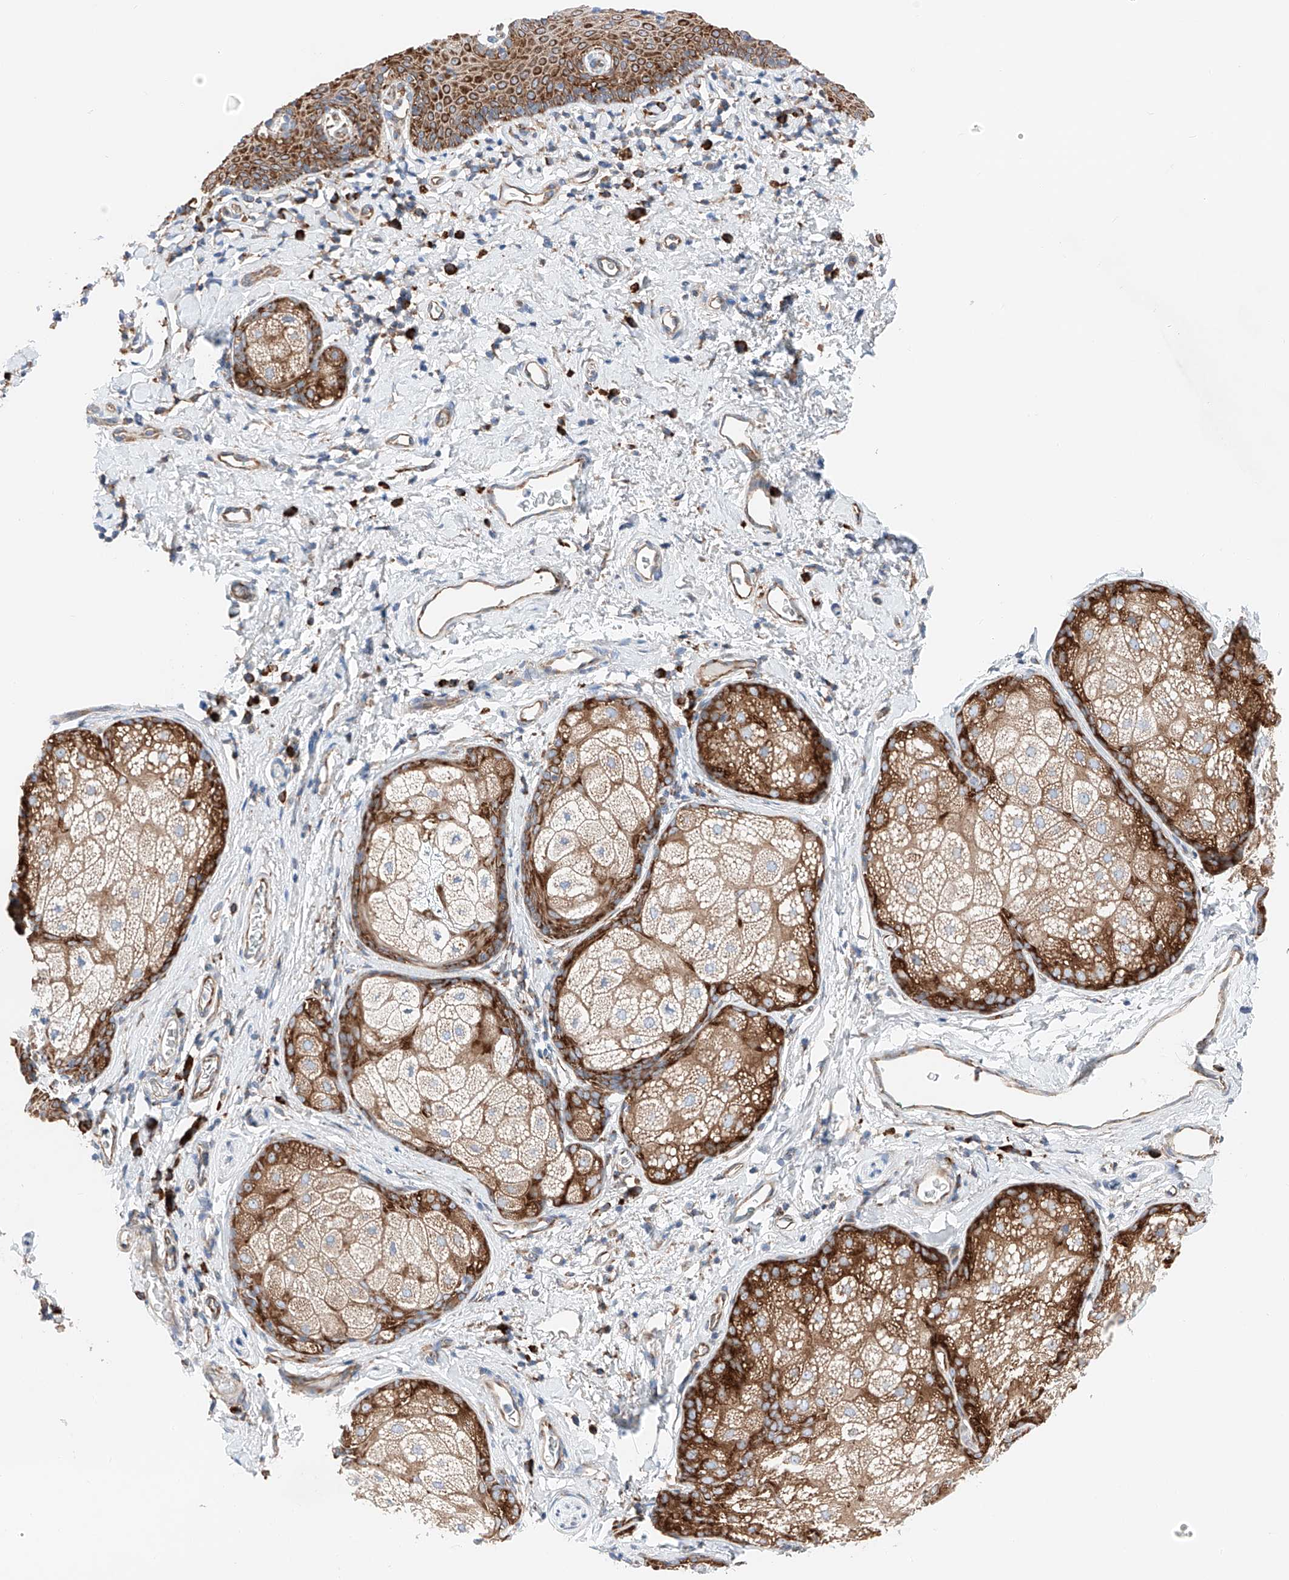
{"staining": {"intensity": "strong", "quantity": ">75%", "location": "cytoplasmic/membranous"}, "tissue": "skin", "cell_type": "Epidermal cells", "image_type": "normal", "snomed": [{"axis": "morphology", "description": "Normal tissue, NOS"}, {"axis": "topography", "description": "Vulva"}], "caption": "Strong cytoplasmic/membranous protein staining is appreciated in approximately >75% of epidermal cells in skin. The staining is performed using DAB brown chromogen to label protein expression. The nuclei are counter-stained blue using hematoxylin.", "gene": "CRELD1", "patient": {"sex": "female", "age": 66}}